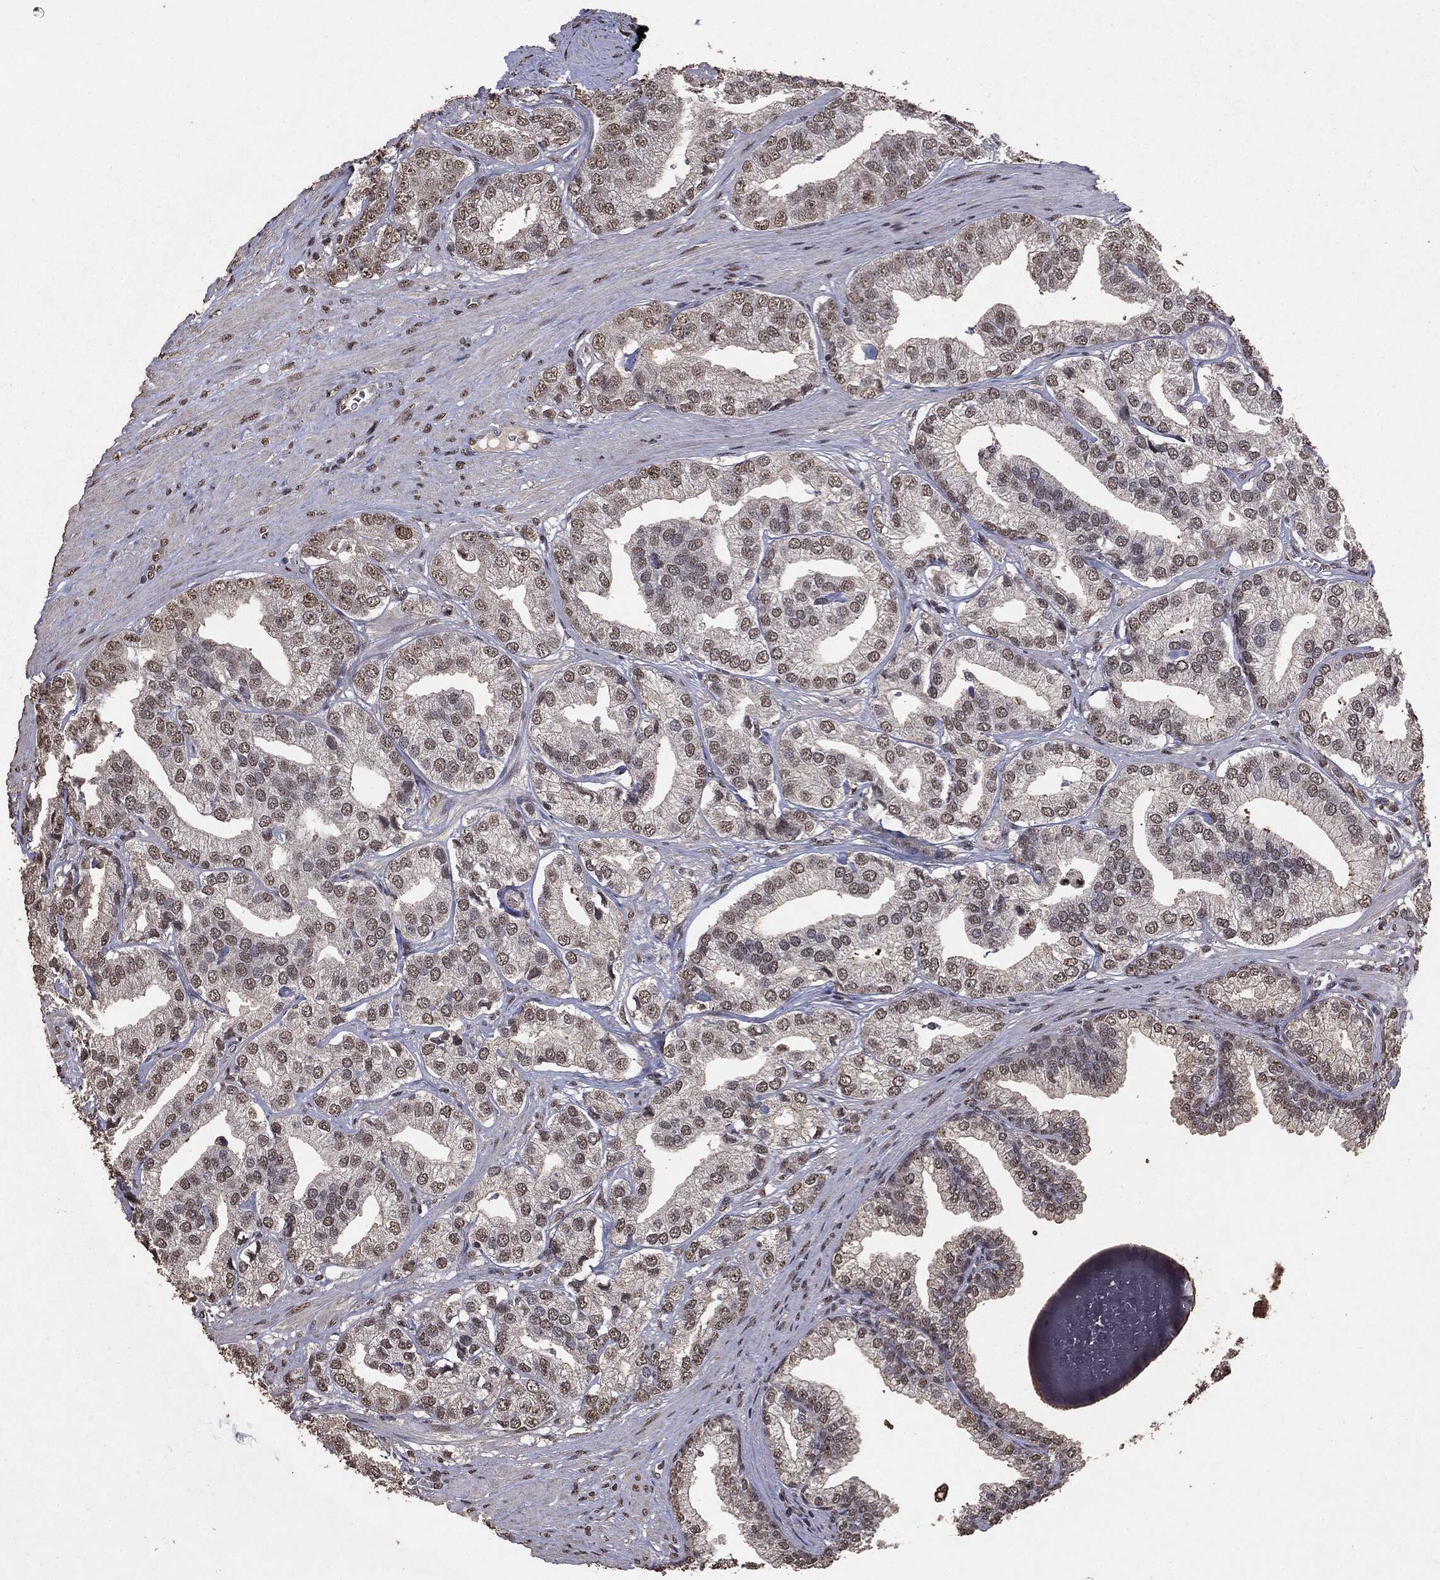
{"staining": {"intensity": "weak", "quantity": "25%-75%", "location": "nuclear"}, "tissue": "prostate cancer", "cell_type": "Tumor cells", "image_type": "cancer", "snomed": [{"axis": "morphology", "description": "Adenocarcinoma, High grade"}, {"axis": "topography", "description": "Prostate"}], "caption": "This micrograph shows prostate cancer (high-grade adenocarcinoma) stained with immunohistochemistry to label a protein in brown. The nuclear of tumor cells show weak positivity for the protein. Nuclei are counter-stained blue.", "gene": "RAD18", "patient": {"sex": "male", "age": 58}}